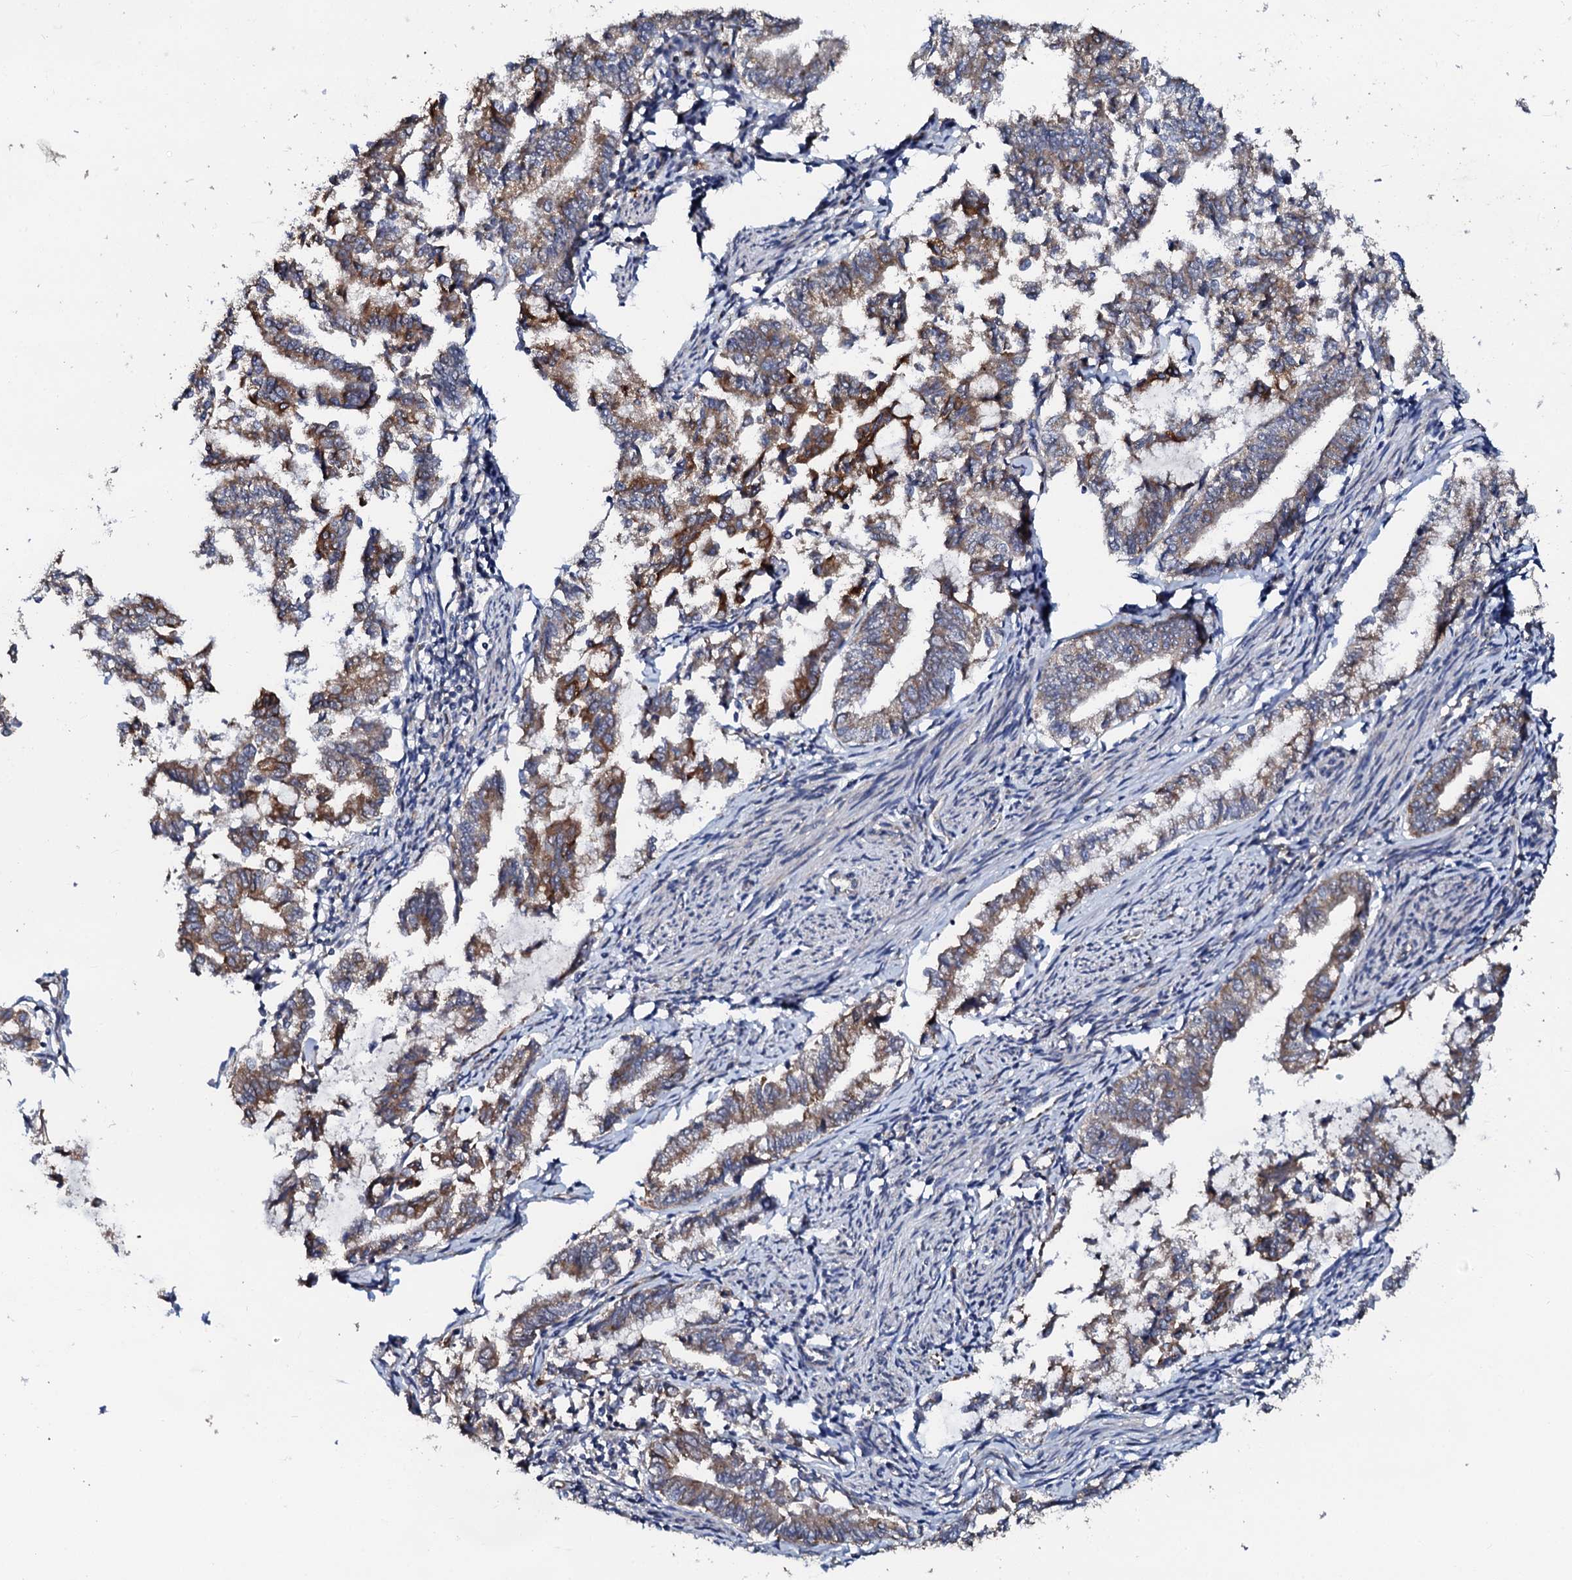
{"staining": {"intensity": "moderate", "quantity": "25%-75%", "location": "cytoplasmic/membranous"}, "tissue": "endometrial cancer", "cell_type": "Tumor cells", "image_type": "cancer", "snomed": [{"axis": "morphology", "description": "Adenocarcinoma, NOS"}, {"axis": "topography", "description": "Endometrium"}], "caption": "Endometrial adenocarcinoma was stained to show a protein in brown. There is medium levels of moderate cytoplasmic/membranous positivity in approximately 25%-75% of tumor cells.", "gene": "GLCE", "patient": {"sex": "female", "age": 79}}